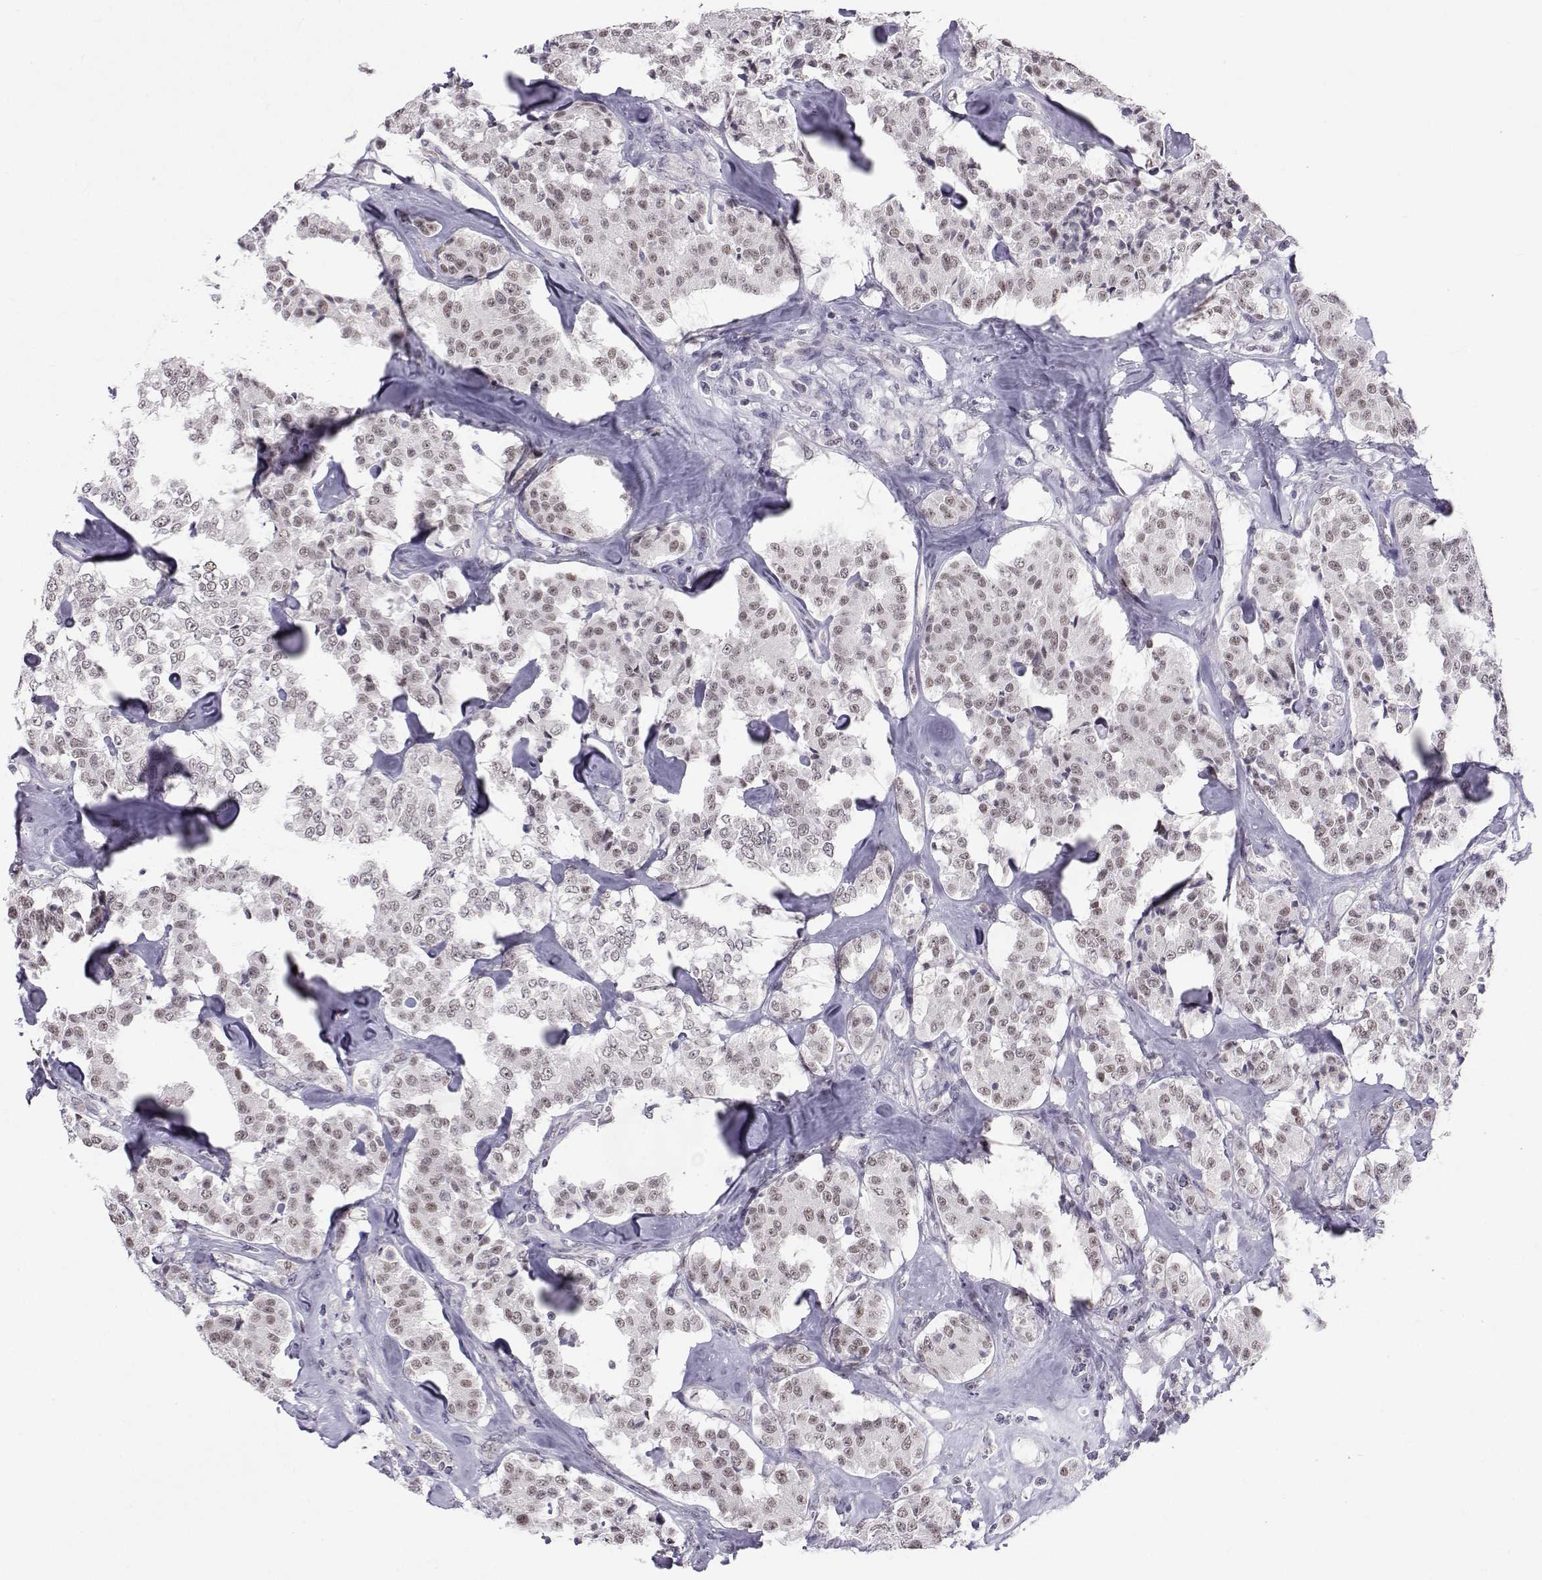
{"staining": {"intensity": "weak", "quantity": ">75%", "location": "nuclear"}, "tissue": "carcinoid", "cell_type": "Tumor cells", "image_type": "cancer", "snomed": [{"axis": "morphology", "description": "Carcinoid, malignant, NOS"}, {"axis": "topography", "description": "Pancreas"}], "caption": "Human carcinoid stained with a brown dye demonstrates weak nuclear positive expression in about >75% of tumor cells.", "gene": "MED26", "patient": {"sex": "male", "age": 41}}